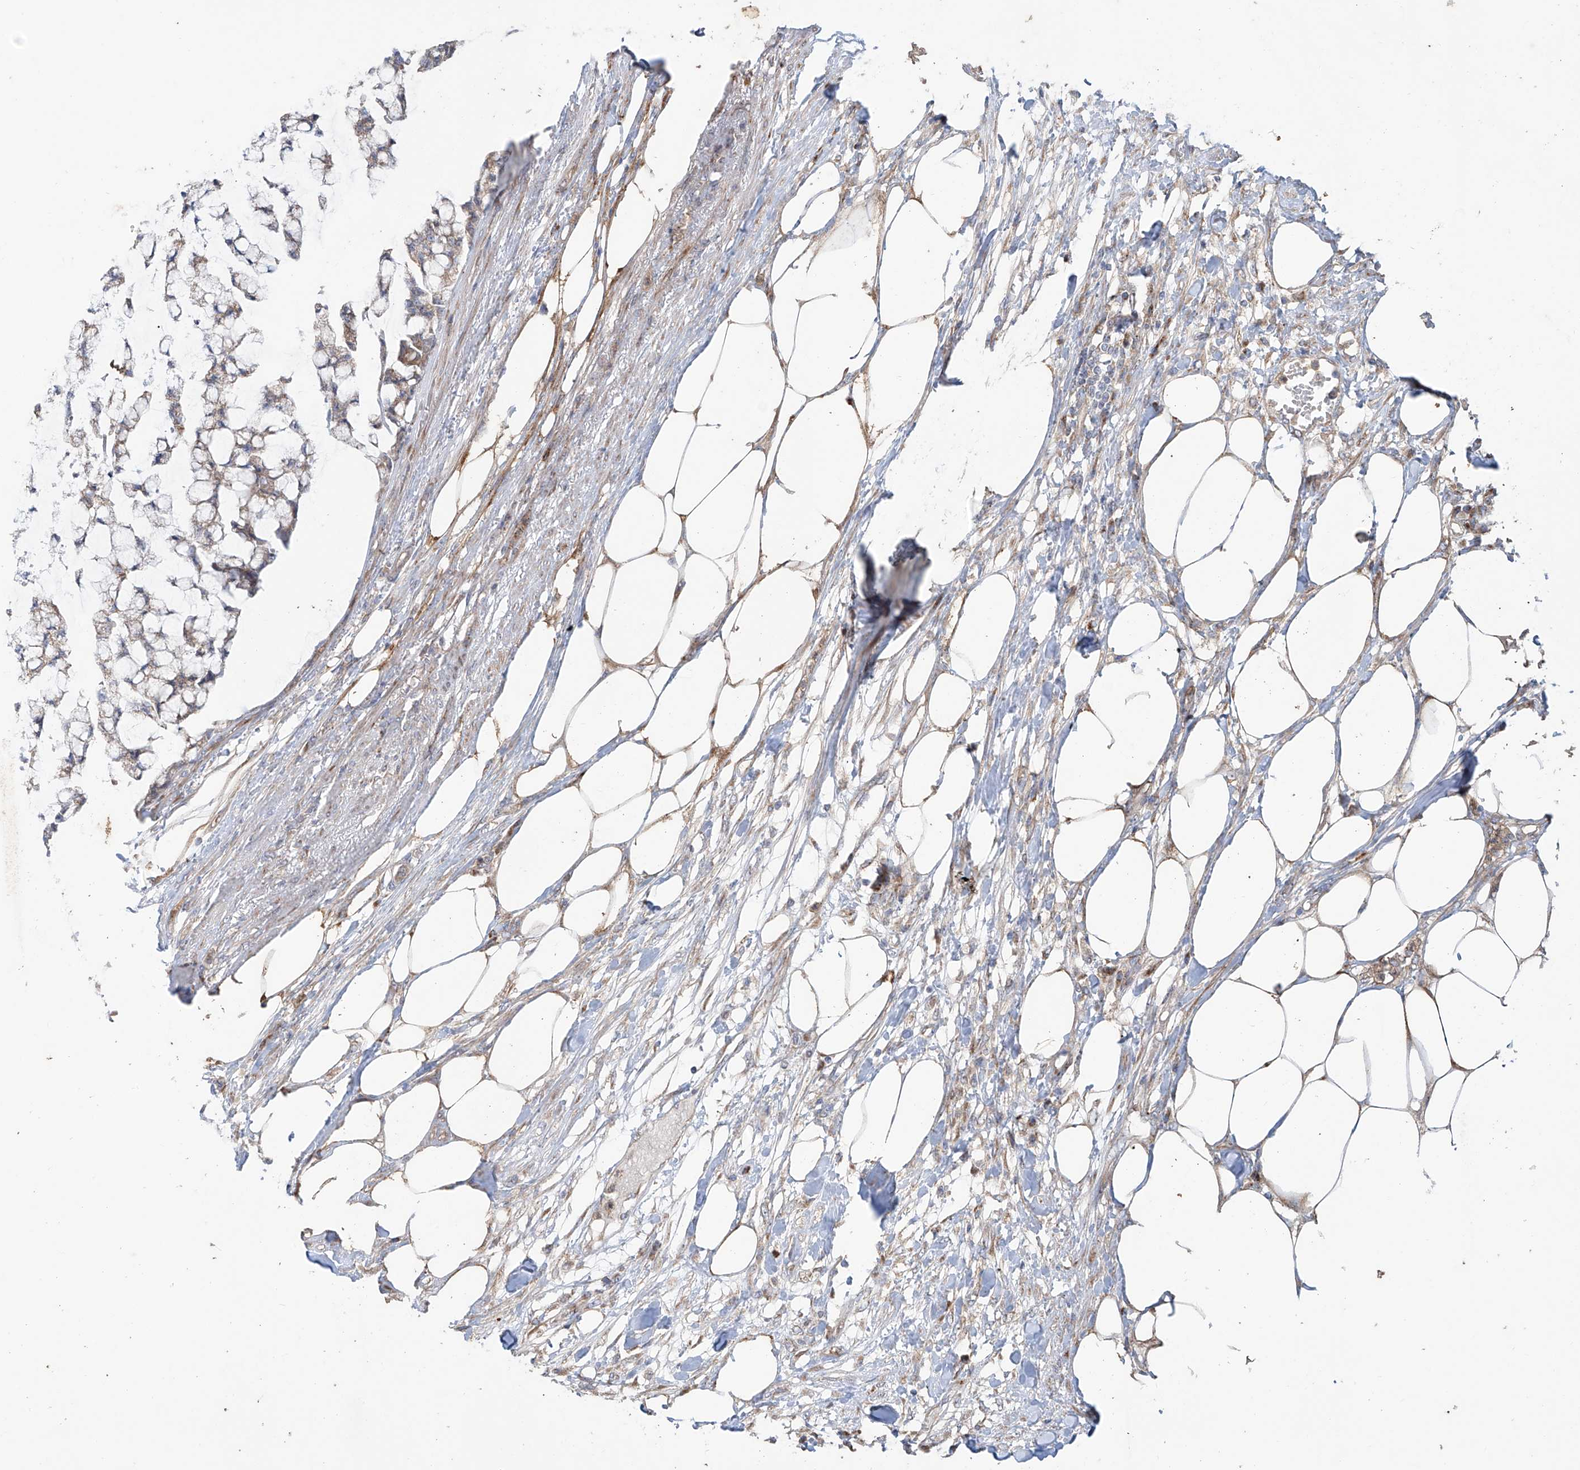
{"staining": {"intensity": "weak", "quantity": ">75%", "location": "cytoplasmic/membranous"}, "tissue": "colorectal cancer", "cell_type": "Tumor cells", "image_type": "cancer", "snomed": [{"axis": "morphology", "description": "Adenocarcinoma, NOS"}, {"axis": "topography", "description": "Colon"}], "caption": "Protein expression analysis of human colorectal cancer reveals weak cytoplasmic/membranous positivity in approximately >75% of tumor cells.", "gene": "KLC4", "patient": {"sex": "female", "age": 84}}